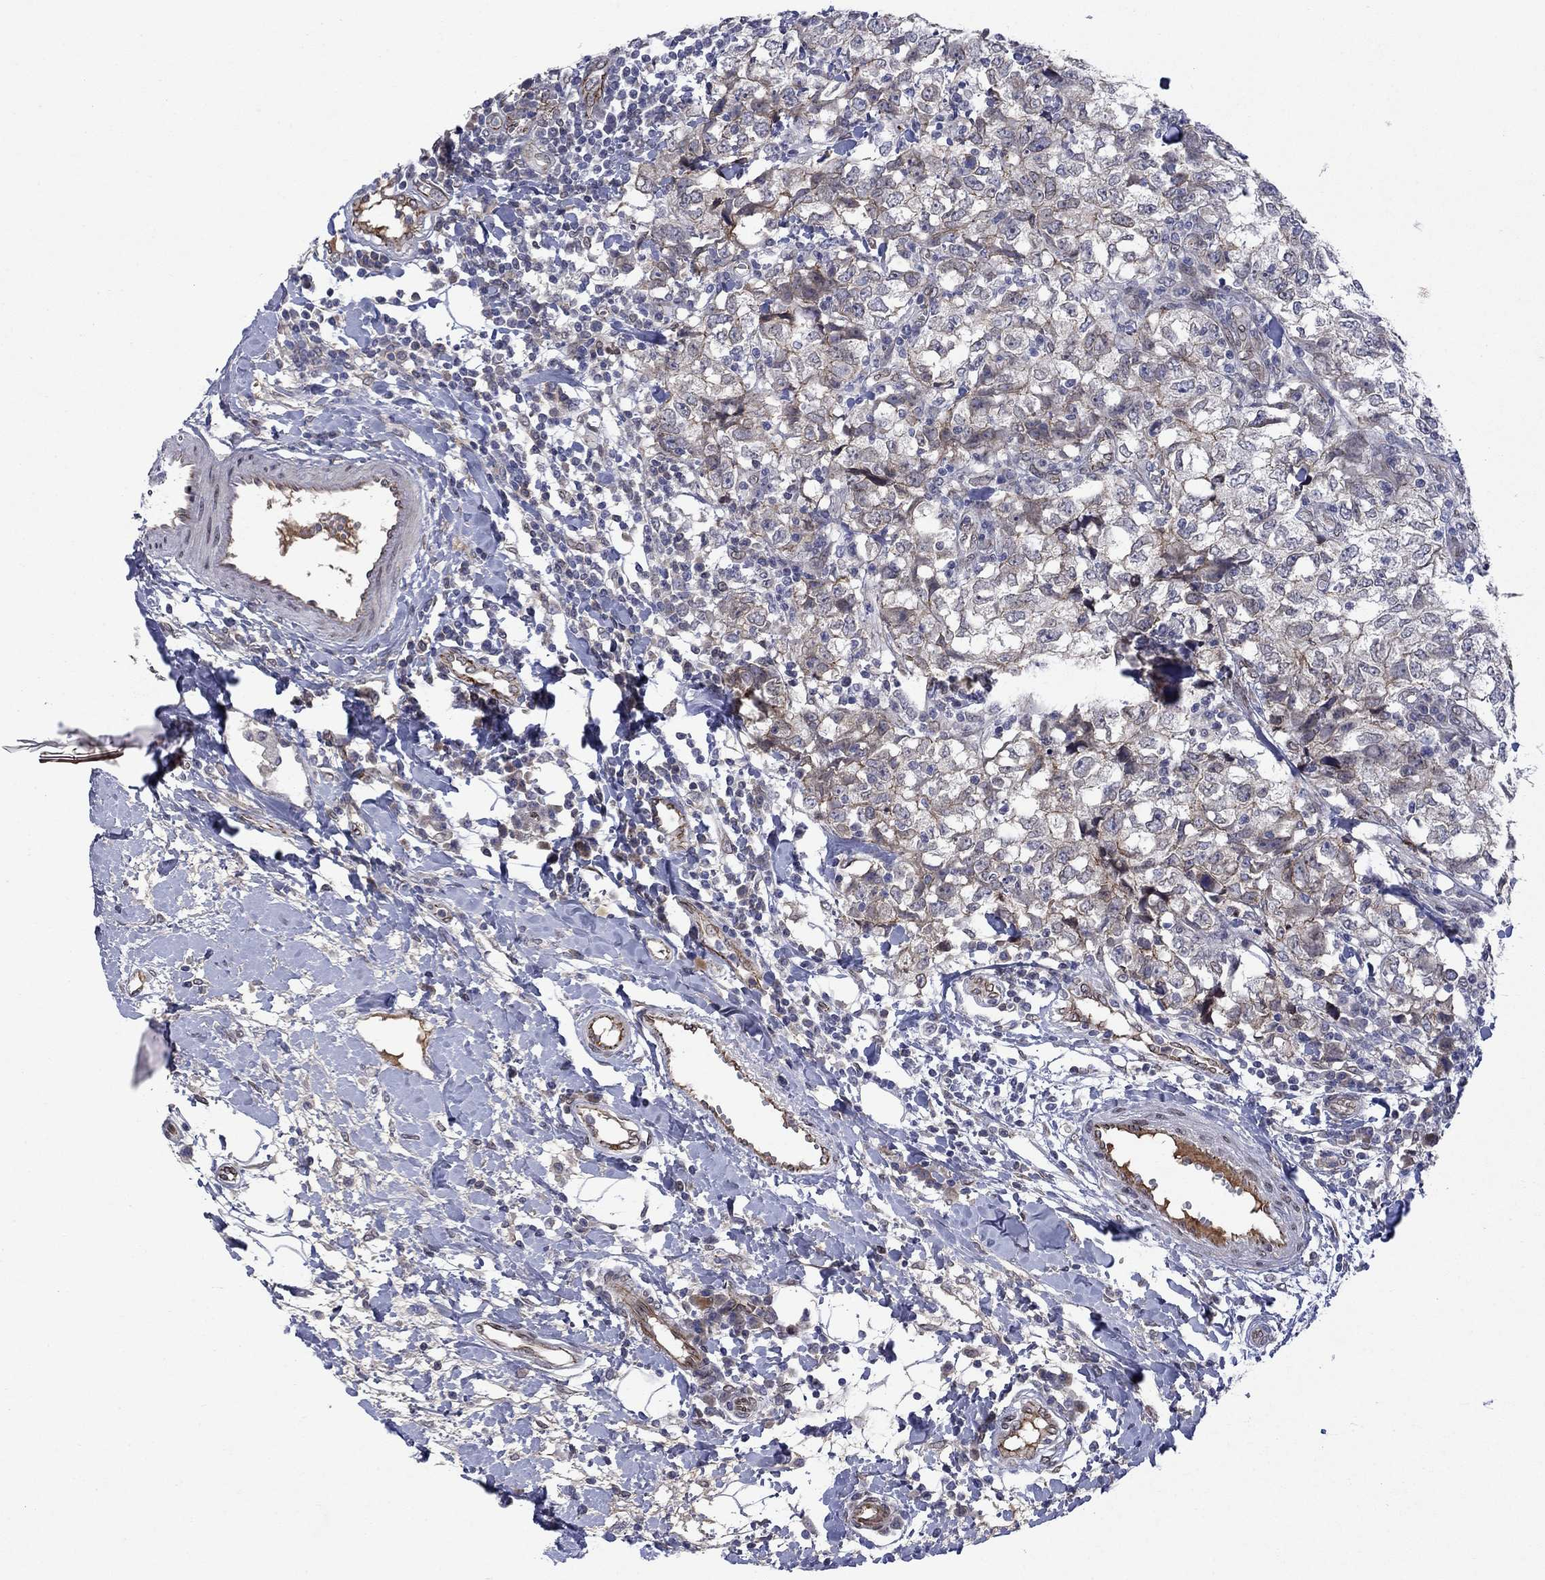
{"staining": {"intensity": "moderate", "quantity": "<25%", "location": "cytoplasmic/membranous"}, "tissue": "breast cancer", "cell_type": "Tumor cells", "image_type": "cancer", "snomed": [{"axis": "morphology", "description": "Duct carcinoma"}, {"axis": "topography", "description": "Breast"}], "caption": "Moderate cytoplasmic/membranous positivity for a protein is appreciated in approximately <25% of tumor cells of breast cancer using immunohistochemistry (IHC).", "gene": "EMC9", "patient": {"sex": "female", "age": 30}}